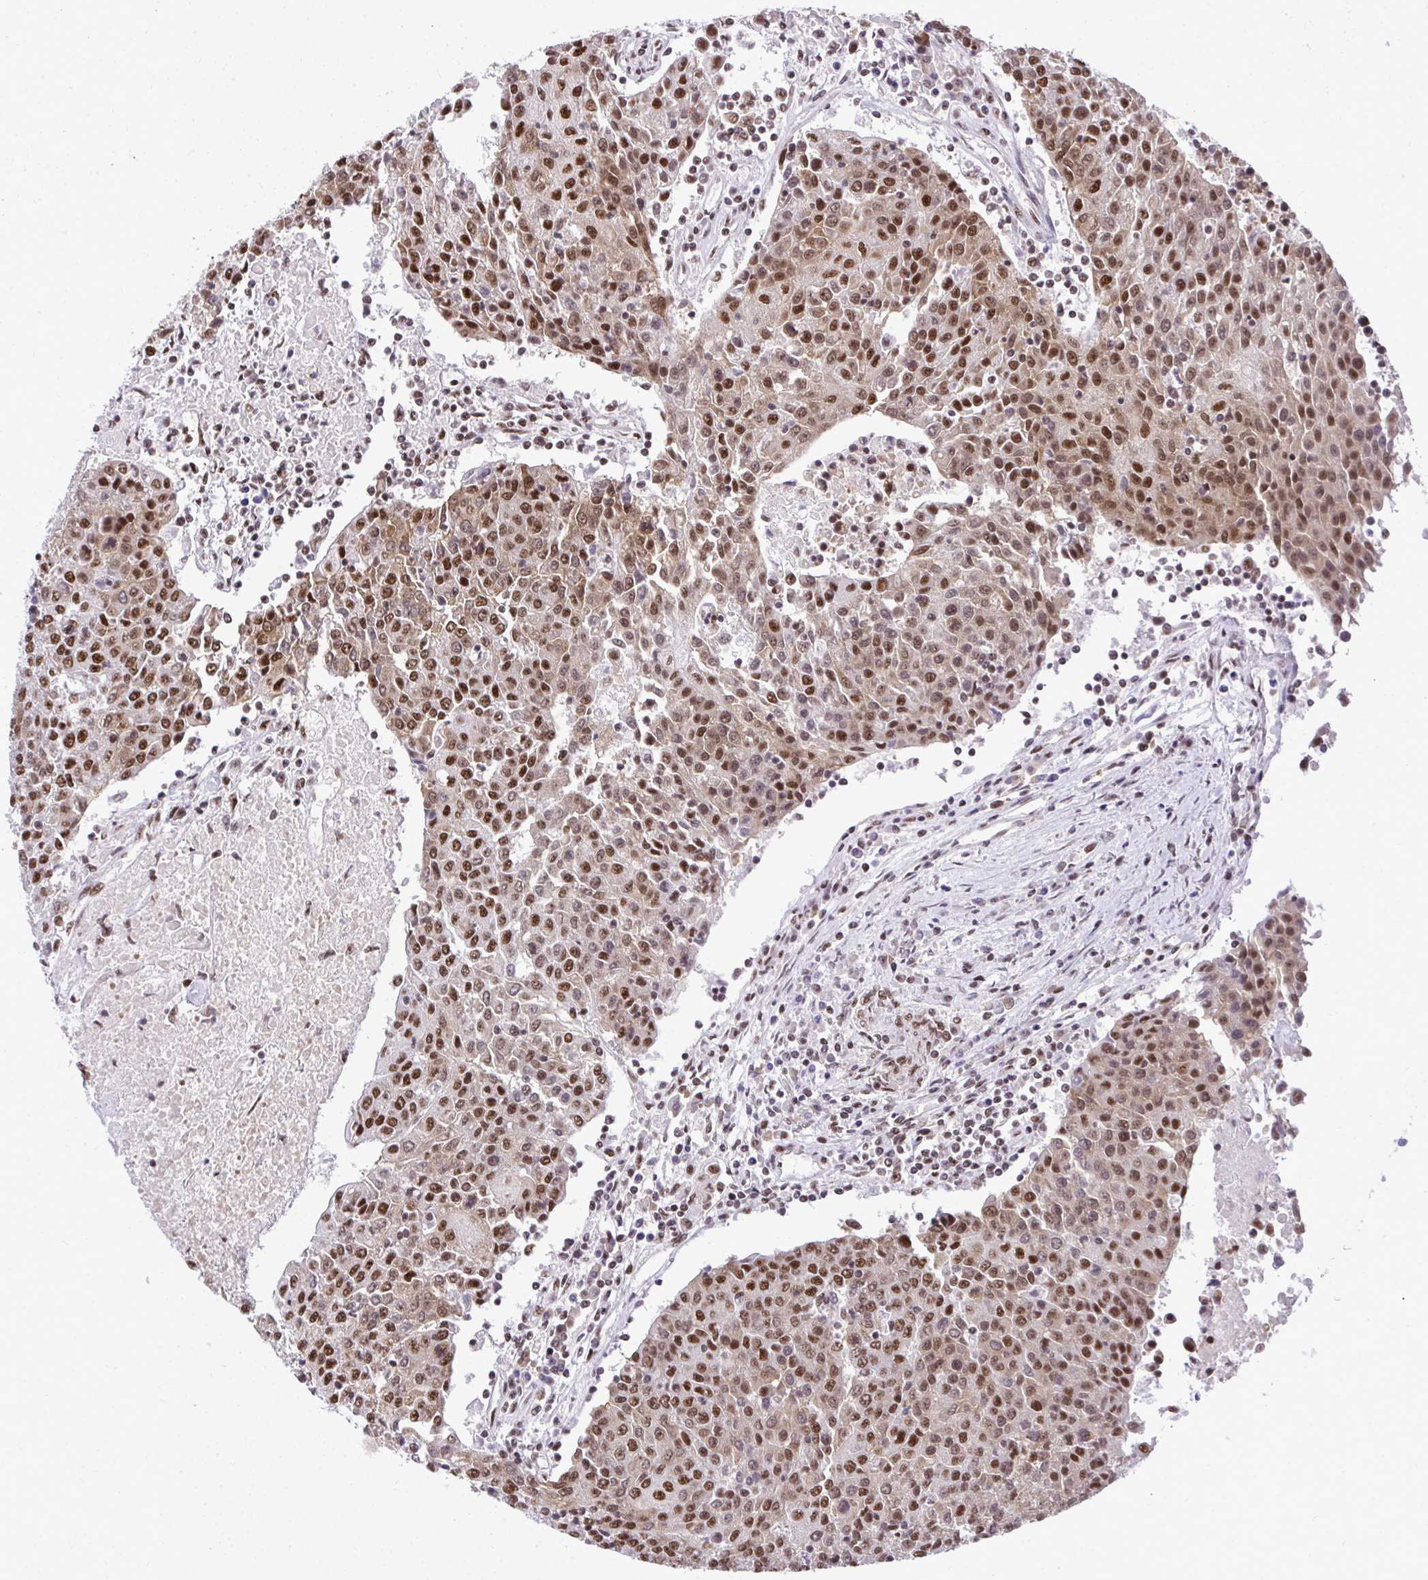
{"staining": {"intensity": "moderate", "quantity": ">75%", "location": "nuclear"}, "tissue": "urothelial cancer", "cell_type": "Tumor cells", "image_type": "cancer", "snomed": [{"axis": "morphology", "description": "Urothelial carcinoma, High grade"}, {"axis": "topography", "description": "Urinary bladder"}], "caption": "High-power microscopy captured an immunohistochemistry histopathology image of urothelial carcinoma (high-grade), revealing moderate nuclear staining in approximately >75% of tumor cells.", "gene": "PRPF19", "patient": {"sex": "female", "age": 85}}